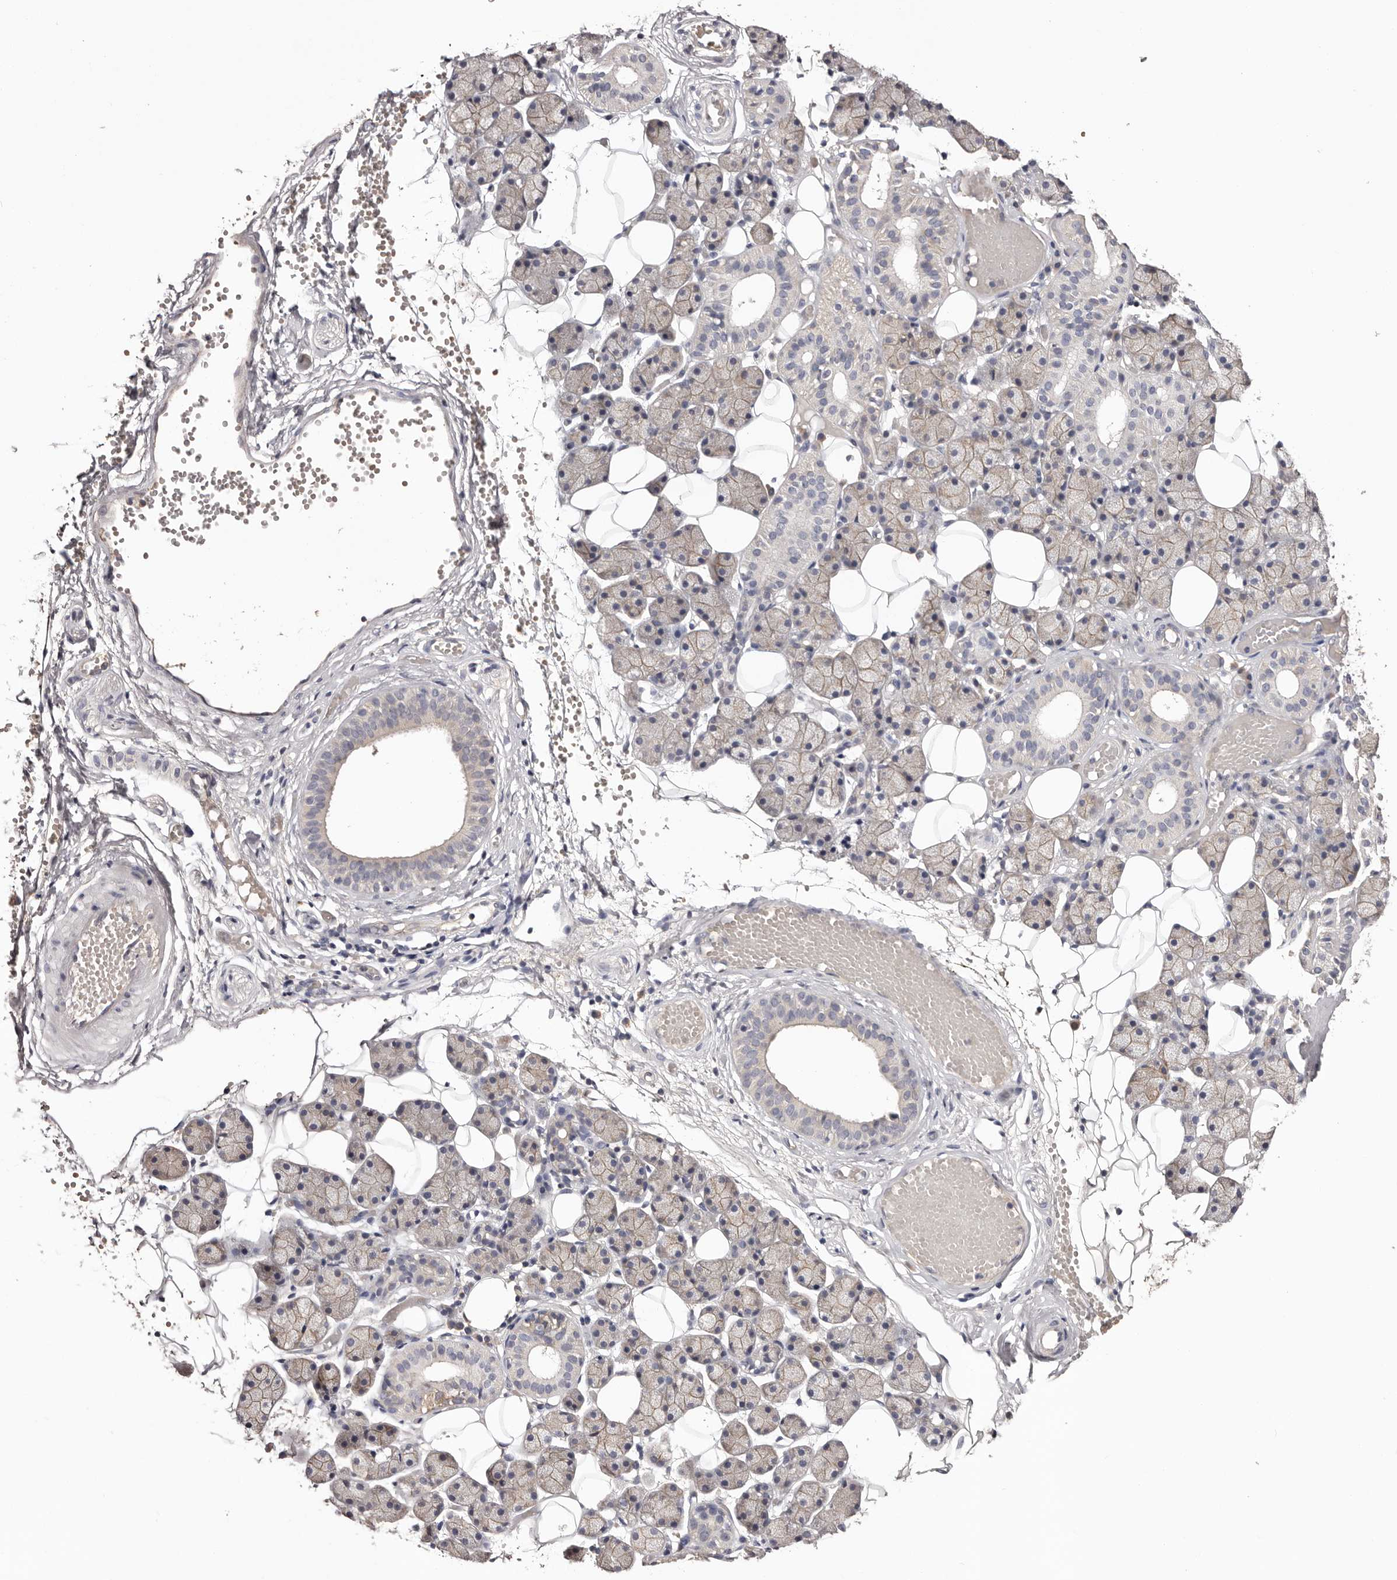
{"staining": {"intensity": "weak", "quantity": "25%-75%", "location": "cytoplasmic/membranous"}, "tissue": "salivary gland", "cell_type": "Glandular cells", "image_type": "normal", "snomed": [{"axis": "morphology", "description": "Normal tissue, NOS"}, {"axis": "topography", "description": "Salivary gland"}], "caption": "A brown stain highlights weak cytoplasmic/membranous positivity of a protein in glandular cells of unremarkable human salivary gland. (IHC, brightfield microscopy, high magnification).", "gene": "LTV1", "patient": {"sex": "female", "age": 33}}